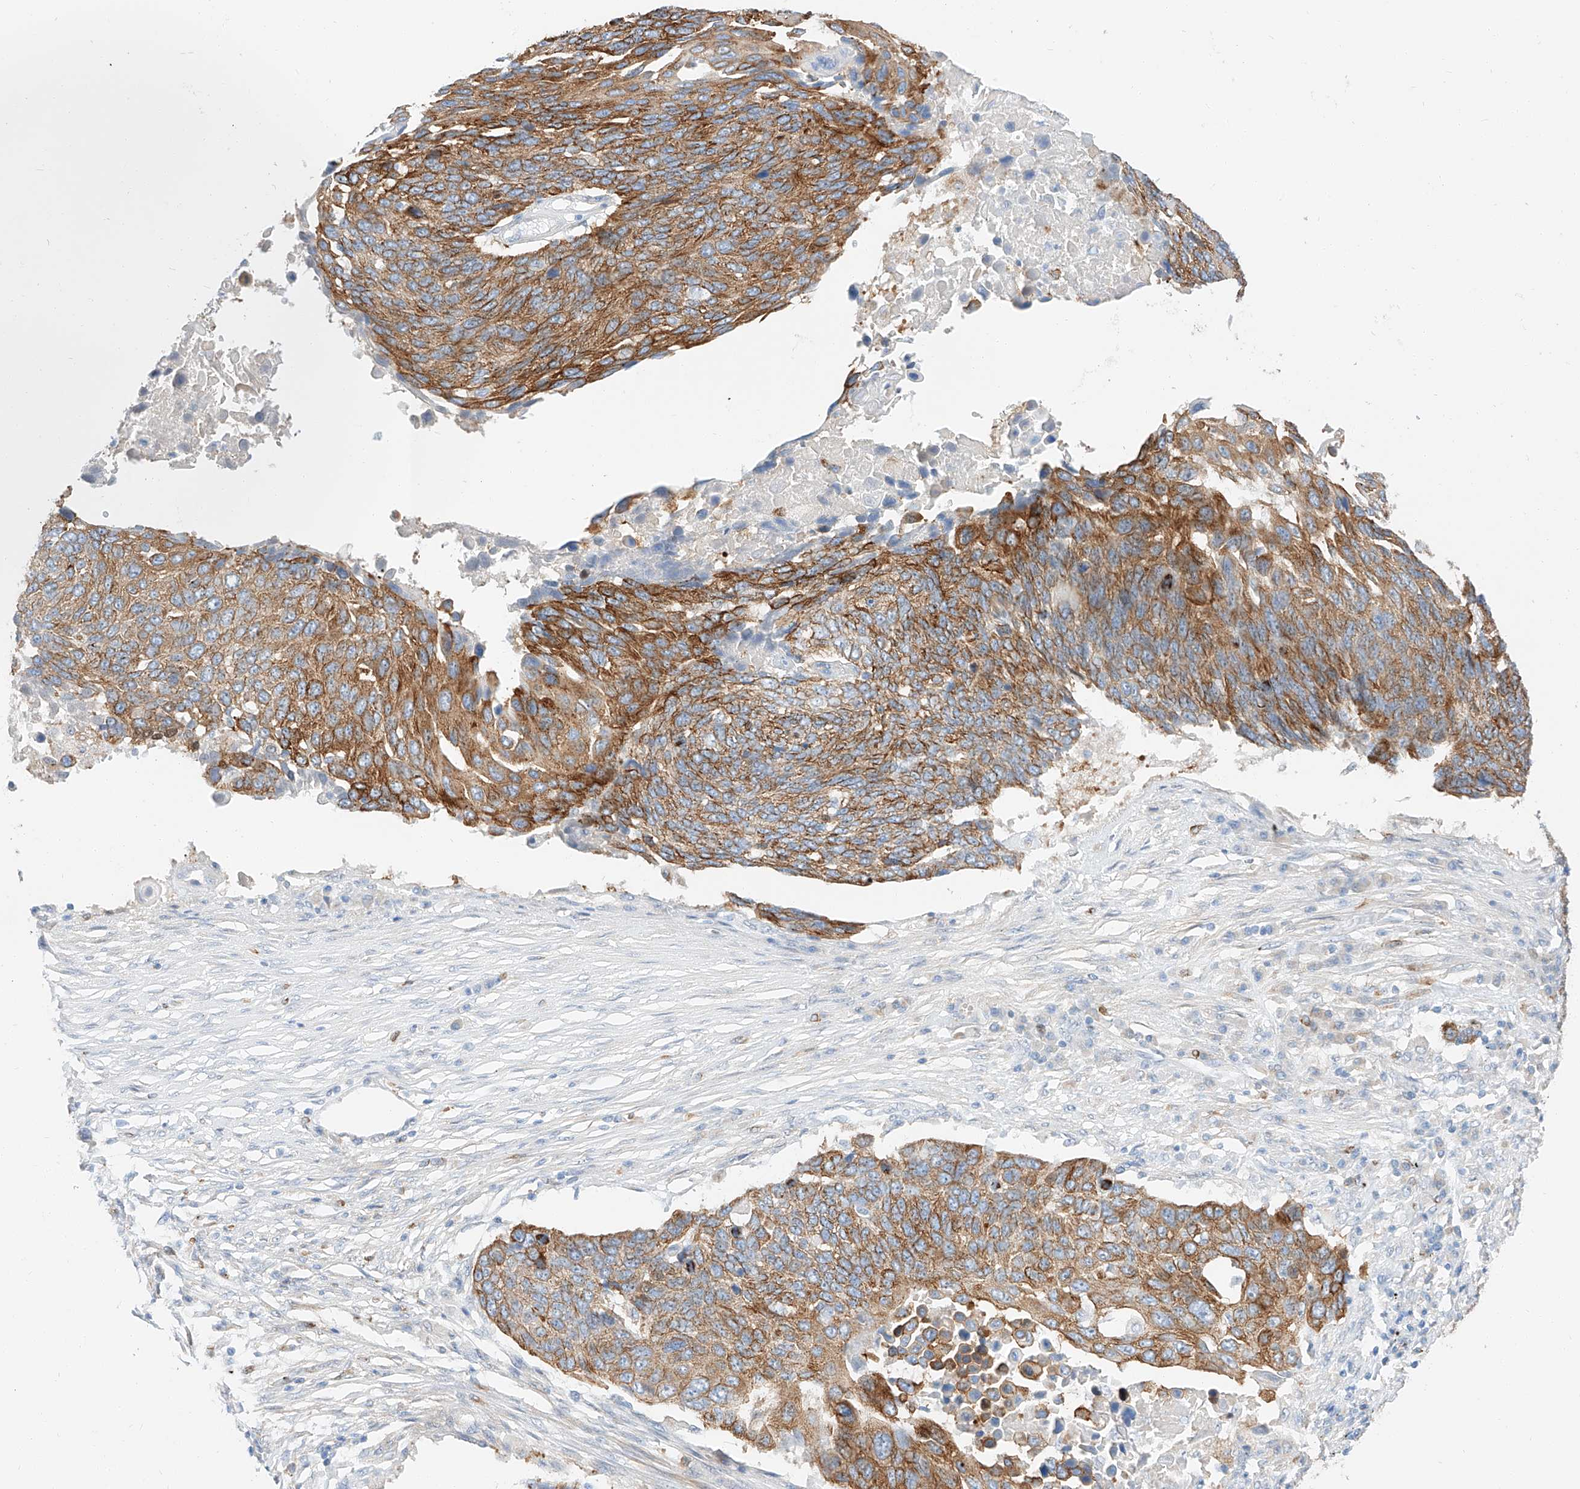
{"staining": {"intensity": "strong", "quantity": ">75%", "location": "cytoplasmic/membranous"}, "tissue": "lung cancer", "cell_type": "Tumor cells", "image_type": "cancer", "snomed": [{"axis": "morphology", "description": "Squamous cell carcinoma, NOS"}, {"axis": "topography", "description": "Lung"}], "caption": "IHC (DAB (3,3'-diaminobenzidine)) staining of squamous cell carcinoma (lung) reveals strong cytoplasmic/membranous protein positivity in about >75% of tumor cells.", "gene": "MAP7", "patient": {"sex": "male", "age": 66}}